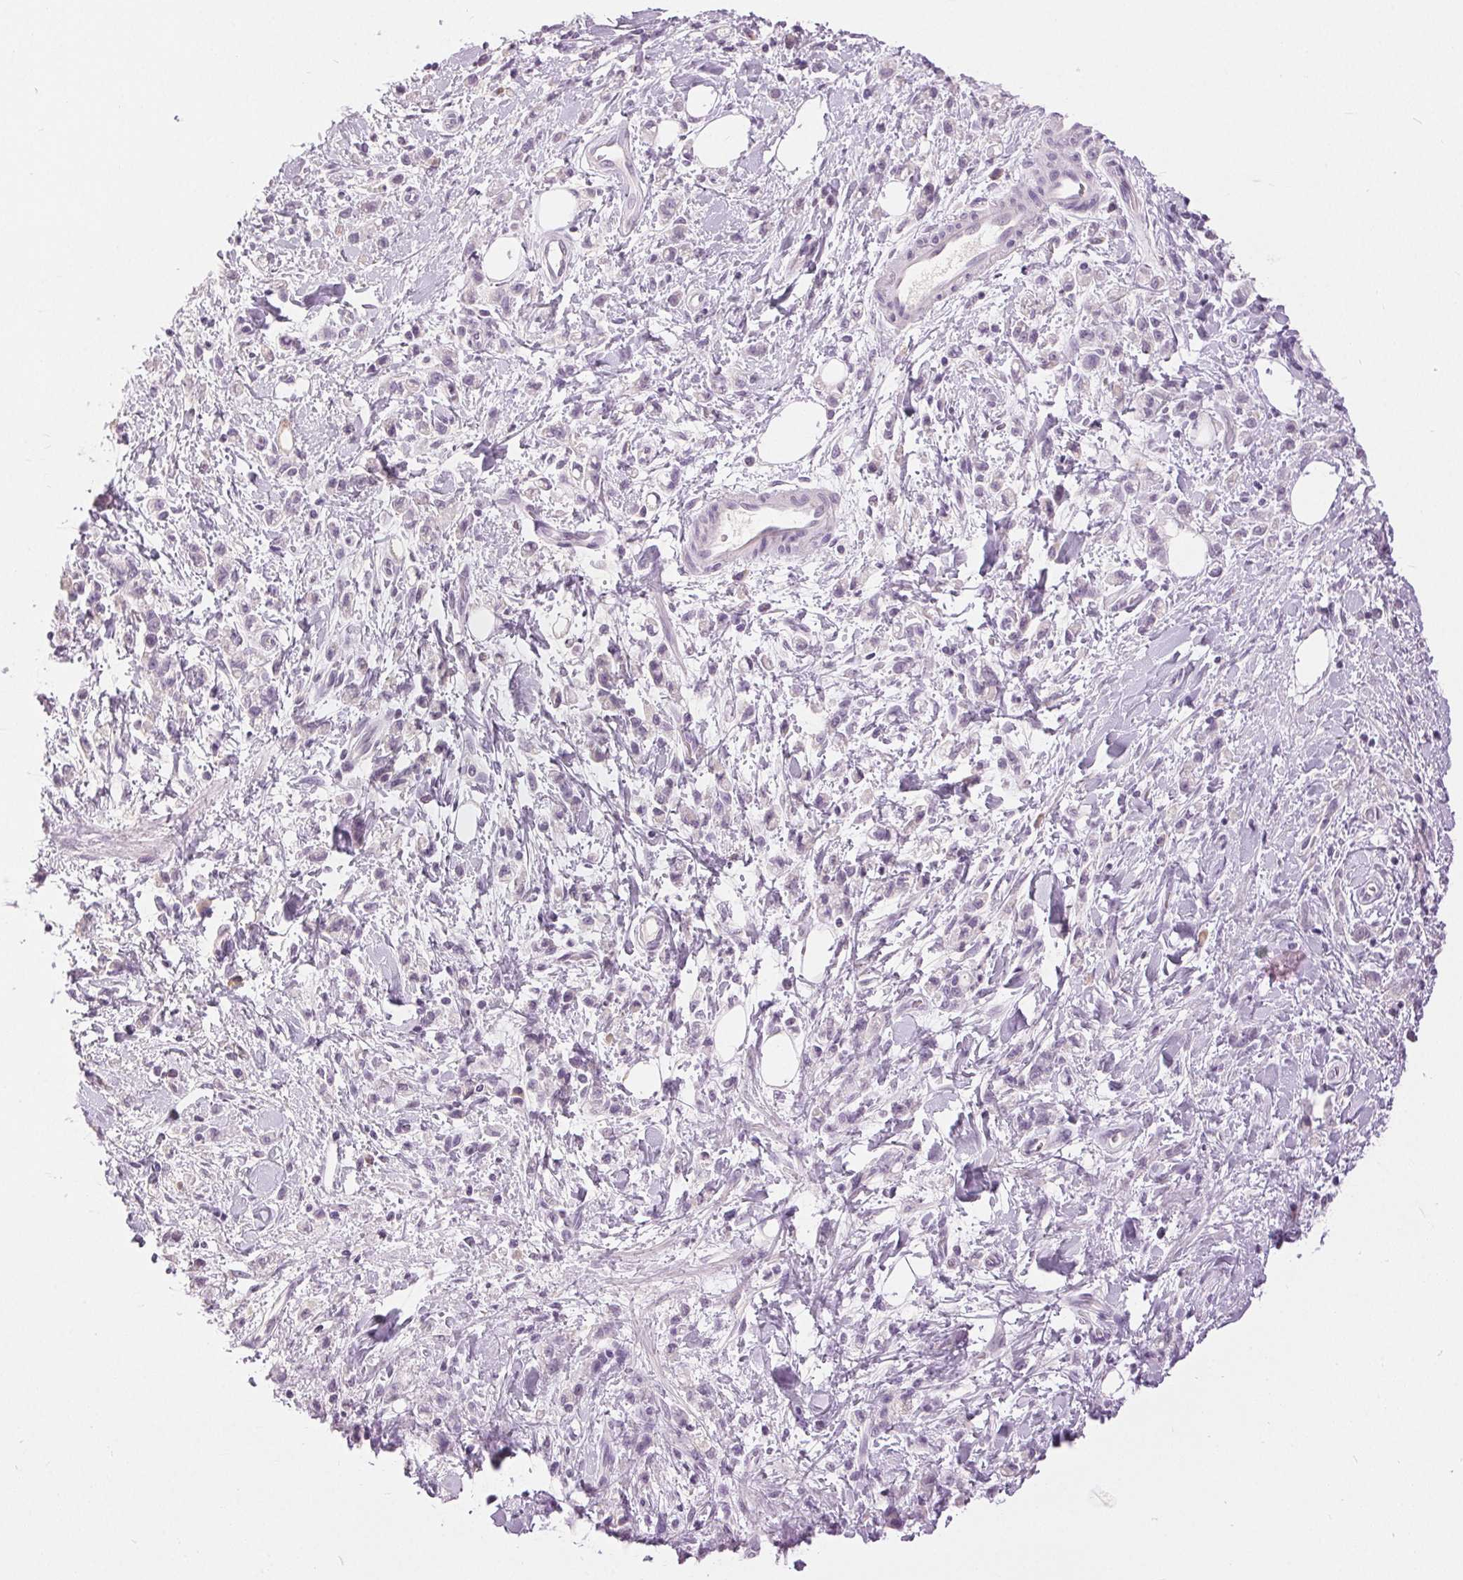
{"staining": {"intensity": "negative", "quantity": "none", "location": "none"}, "tissue": "stomach cancer", "cell_type": "Tumor cells", "image_type": "cancer", "snomed": [{"axis": "morphology", "description": "Adenocarcinoma, NOS"}, {"axis": "topography", "description": "Stomach"}], "caption": "The histopathology image displays no significant positivity in tumor cells of stomach adenocarcinoma.", "gene": "DSG3", "patient": {"sex": "male", "age": 77}}